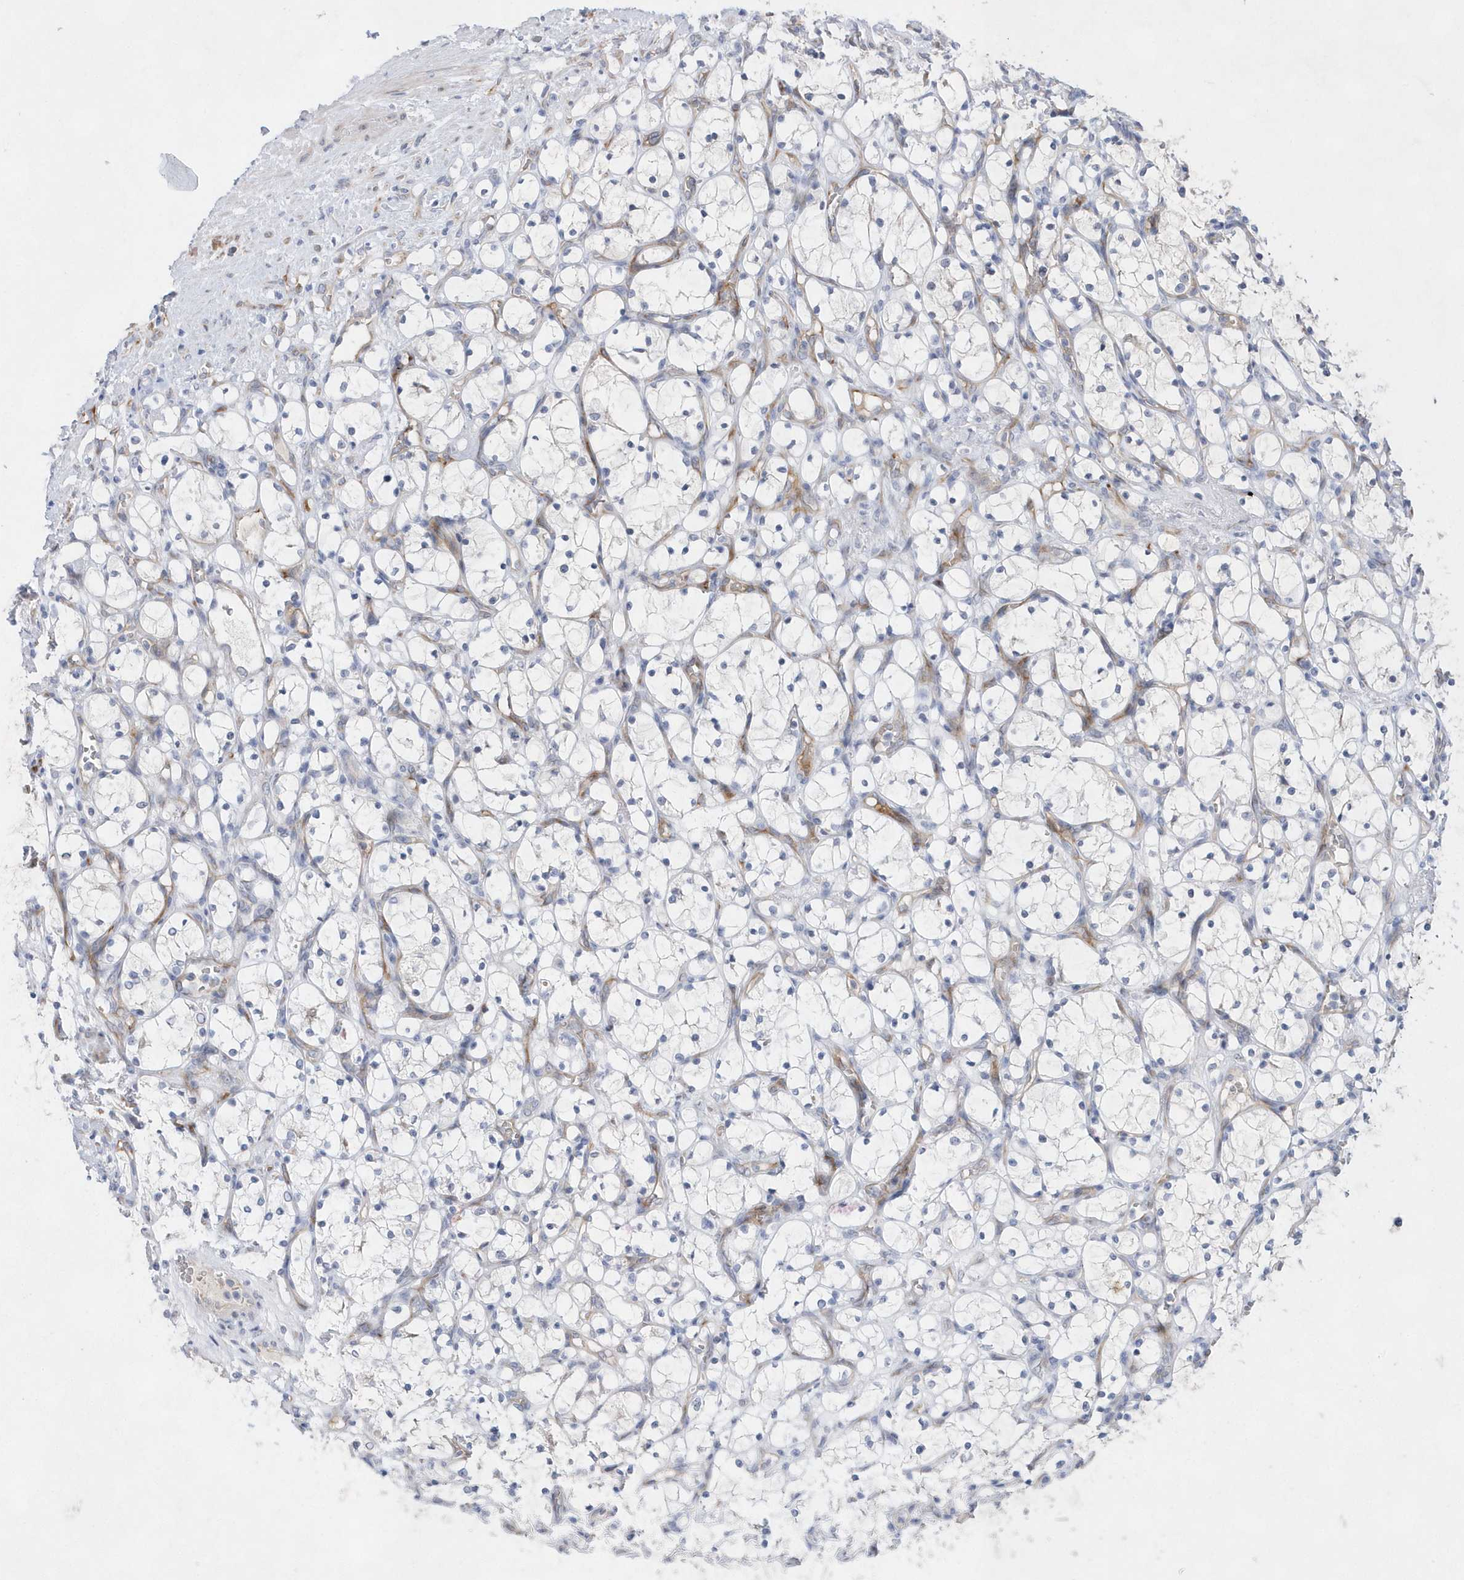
{"staining": {"intensity": "negative", "quantity": "none", "location": "none"}, "tissue": "renal cancer", "cell_type": "Tumor cells", "image_type": "cancer", "snomed": [{"axis": "morphology", "description": "Adenocarcinoma, NOS"}, {"axis": "topography", "description": "Kidney"}], "caption": "The IHC micrograph has no significant positivity in tumor cells of renal cancer (adenocarcinoma) tissue. (DAB (3,3'-diaminobenzidine) IHC with hematoxylin counter stain).", "gene": "TMEM132B", "patient": {"sex": "female", "age": 69}}